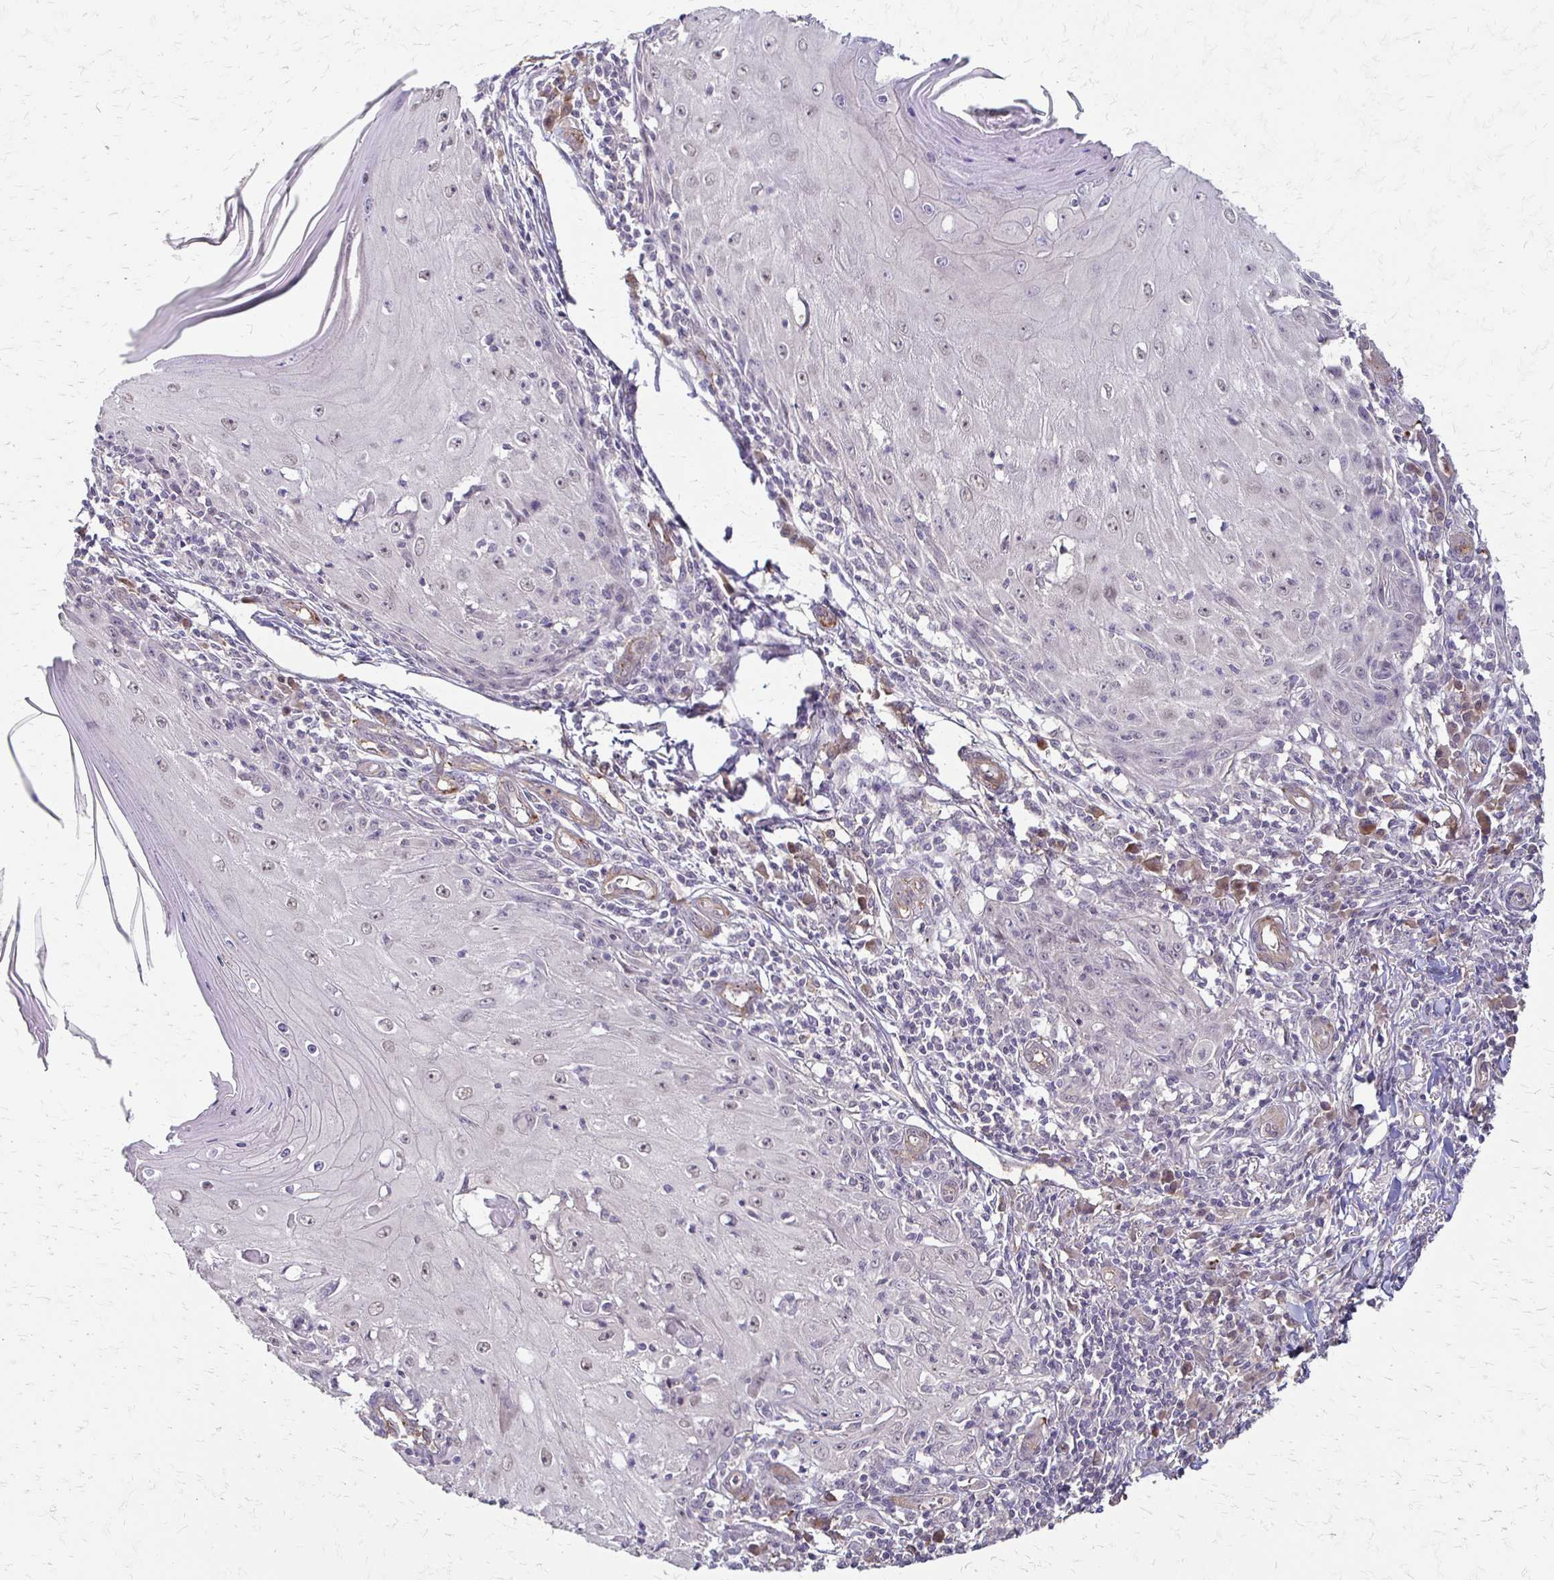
{"staining": {"intensity": "negative", "quantity": "none", "location": "none"}, "tissue": "skin cancer", "cell_type": "Tumor cells", "image_type": "cancer", "snomed": [{"axis": "morphology", "description": "Squamous cell carcinoma, NOS"}, {"axis": "topography", "description": "Skin"}], "caption": "High magnification brightfield microscopy of squamous cell carcinoma (skin) stained with DAB (3,3'-diaminobenzidine) (brown) and counterstained with hematoxylin (blue): tumor cells show no significant expression. (DAB (3,3'-diaminobenzidine) immunohistochemistry visualized using brightfield microscopy, high magnification).", "gene": "CFL2", "patient": {"sex": "female", "age": 73}}